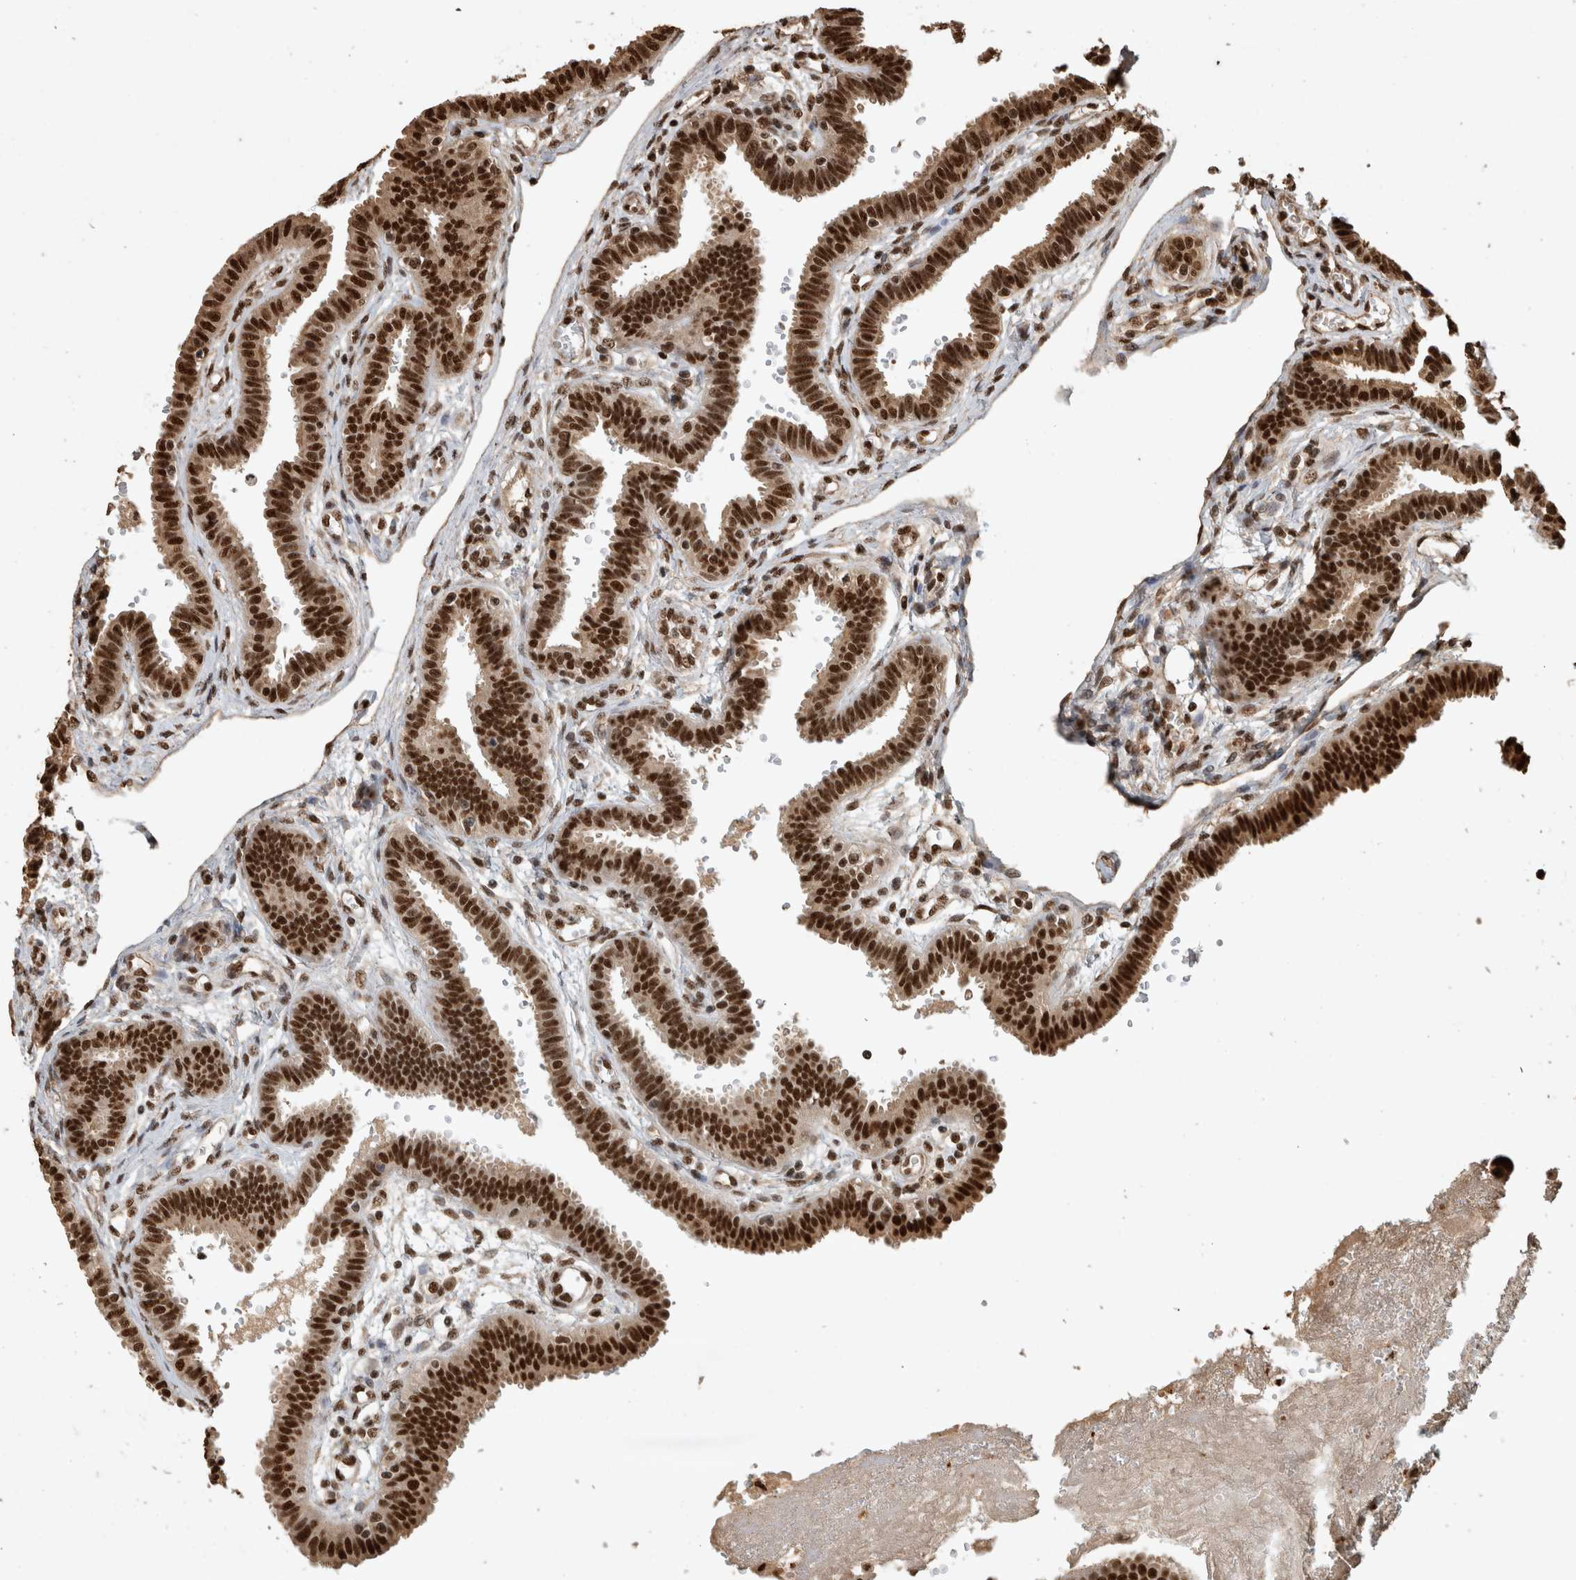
{"staining": {"intensity": "strong", "quantity": ">75%", "location": "nuclear"}, "tissue": "fallopian tube", "cell_type": "Glandular cells", "image_type": "normal", "snomed": [{"axis": "morphology", "description": "Normal tissue, NOS"}, {"axis": "topography", "description": "Fallopian tube"}], "caption": "Protein staining of unremarkable fallopian tube demonstrates strong nuclear positivity in approximately >75% of glandular cells.", "gene": "RAD50", "patient": {"sex": "female", "age": 32}}